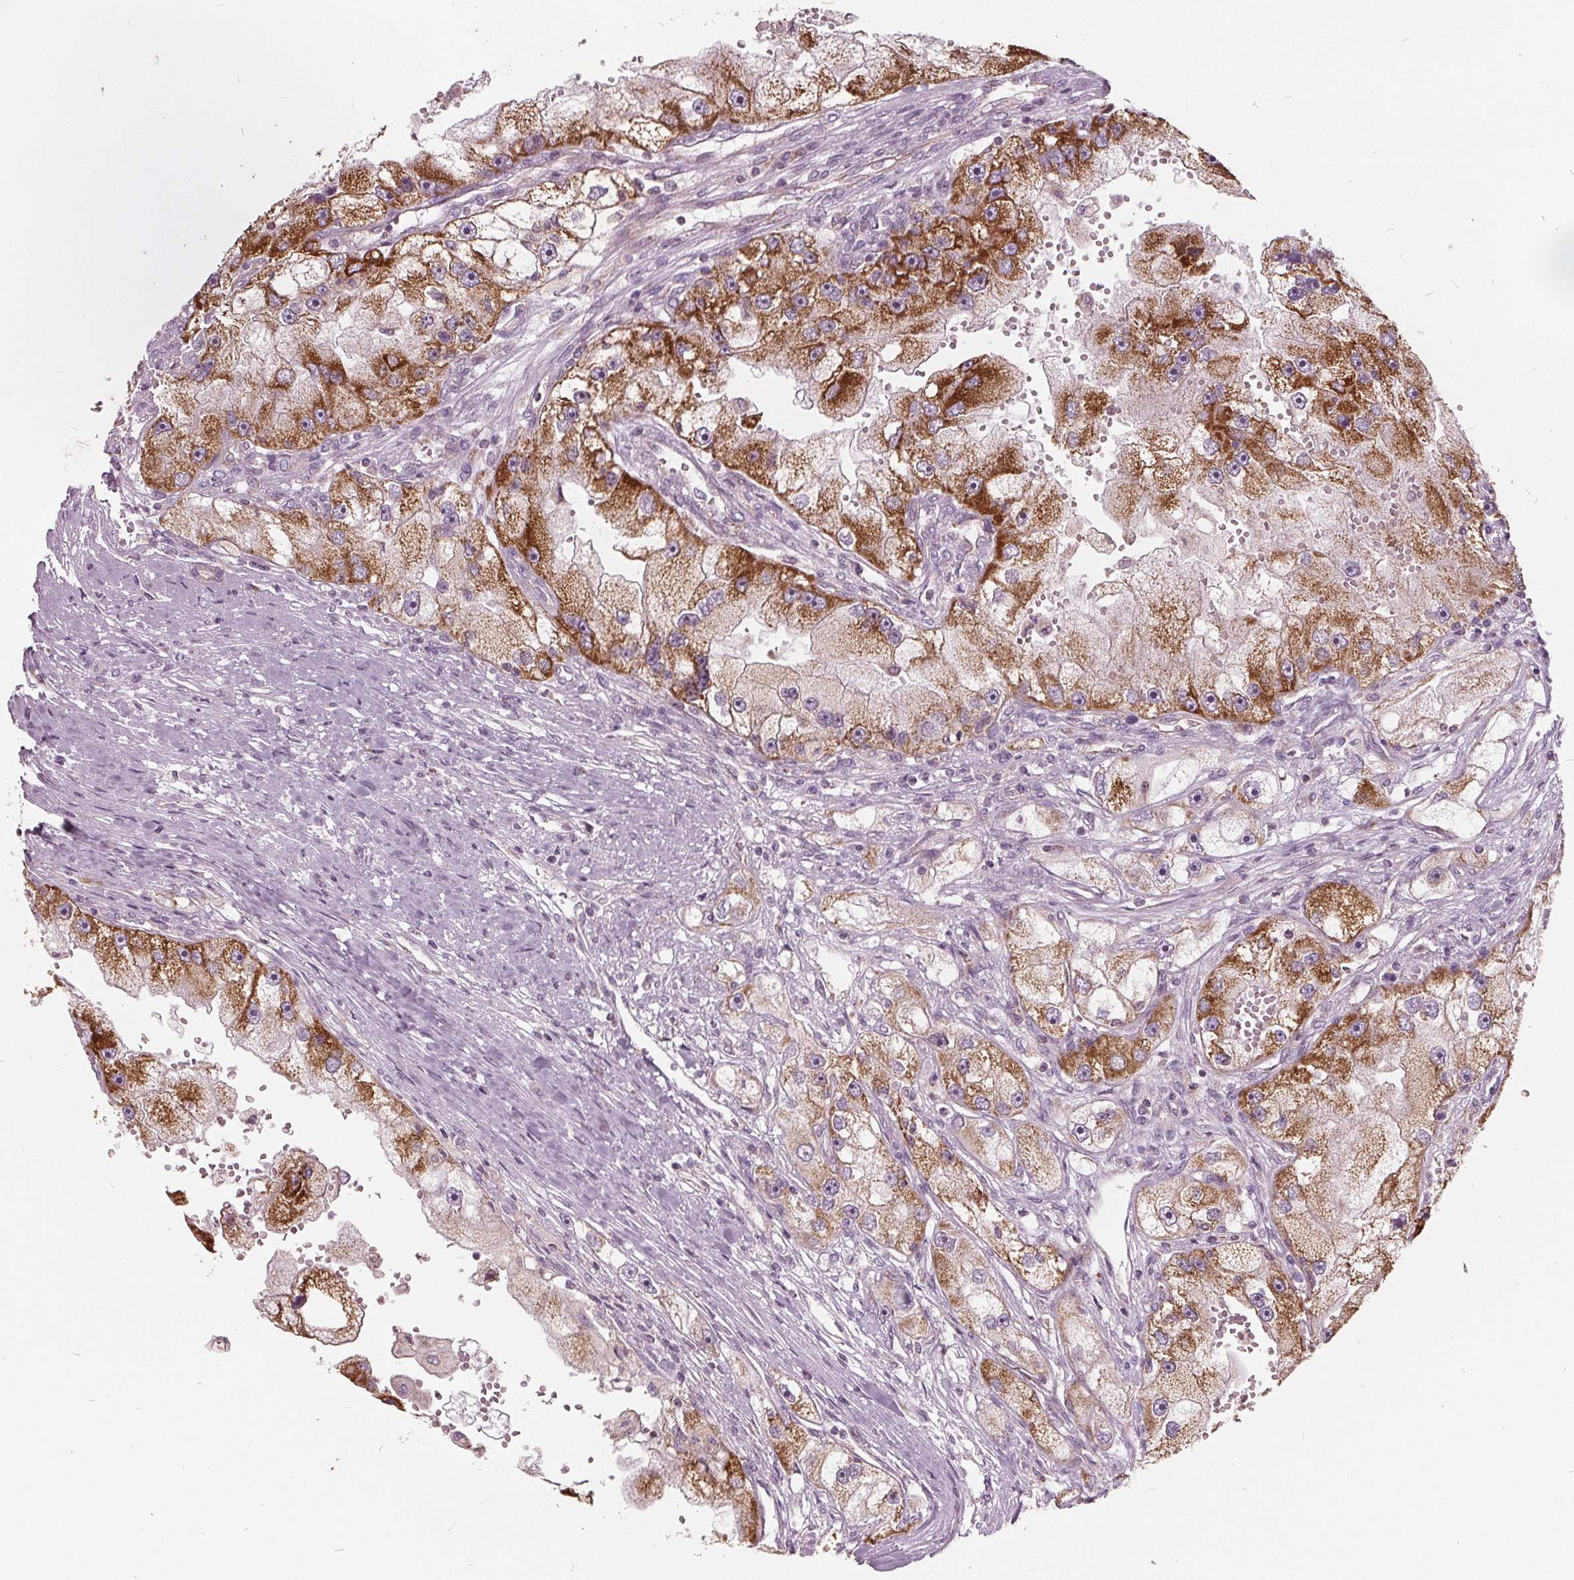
{"staining": {"intensity": "strong", "quantity": "25%-75%", "location": "cytoplasmic/membranous"}, "tissue": "renal cancer", "cell_type": "Tumor cells", "image_type": "cancer", "snomed": [{"axis": "morphology", "description": "Adenocarcinoma, NOS"}, {"axis": "topography", "description": "Kidney"}], "caption": "Strong cytoplasmic/membranous protein expression is appreciated in about 25%-75% of tumor cells in adenocarcinoma (renal). Ihc stains the protein of interest in brown and the nuclei are stained blue.", "gene": "ECI2", "patient": {"sex": "male", "age": 63}}